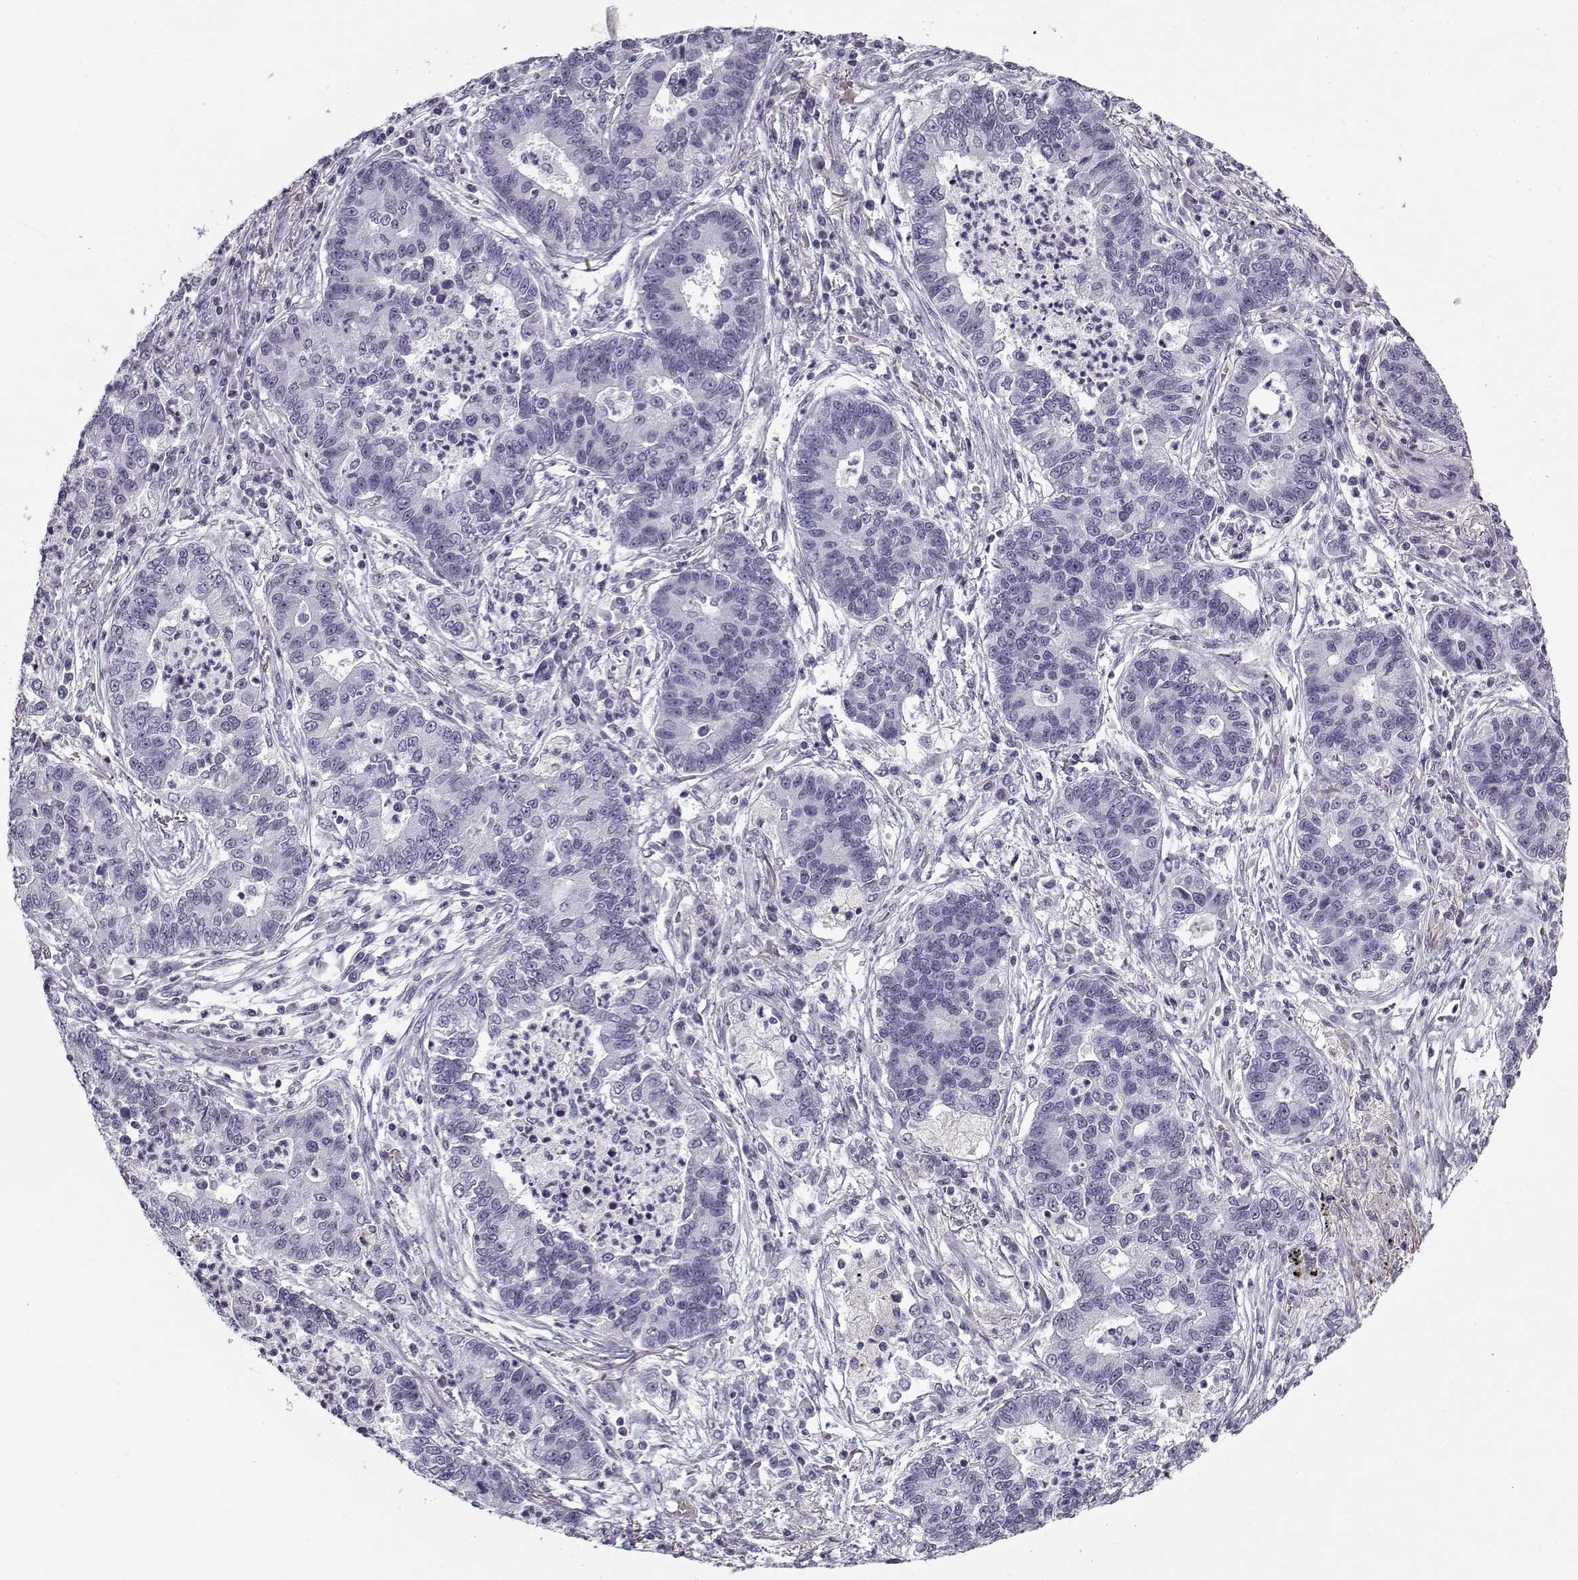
{"staining": {"intensity": "negative", "quantity": "none", "location": "none"}, "tissue": "lung cancer", "cell_type": "Tumor cells", "image_type": "cancer", "snomed": [{"axis": "morphology", "description": "Adenocarcinoma, NOS"}, {"axis": "topography", "description": "Lung"}], "caption": "This is an immunohistochemistry micrograph of lung adenocarcinoma. There is no positivity in tumor cells.", "gene": "SNCA", "patient": {"sex": "female", "age": 57}}